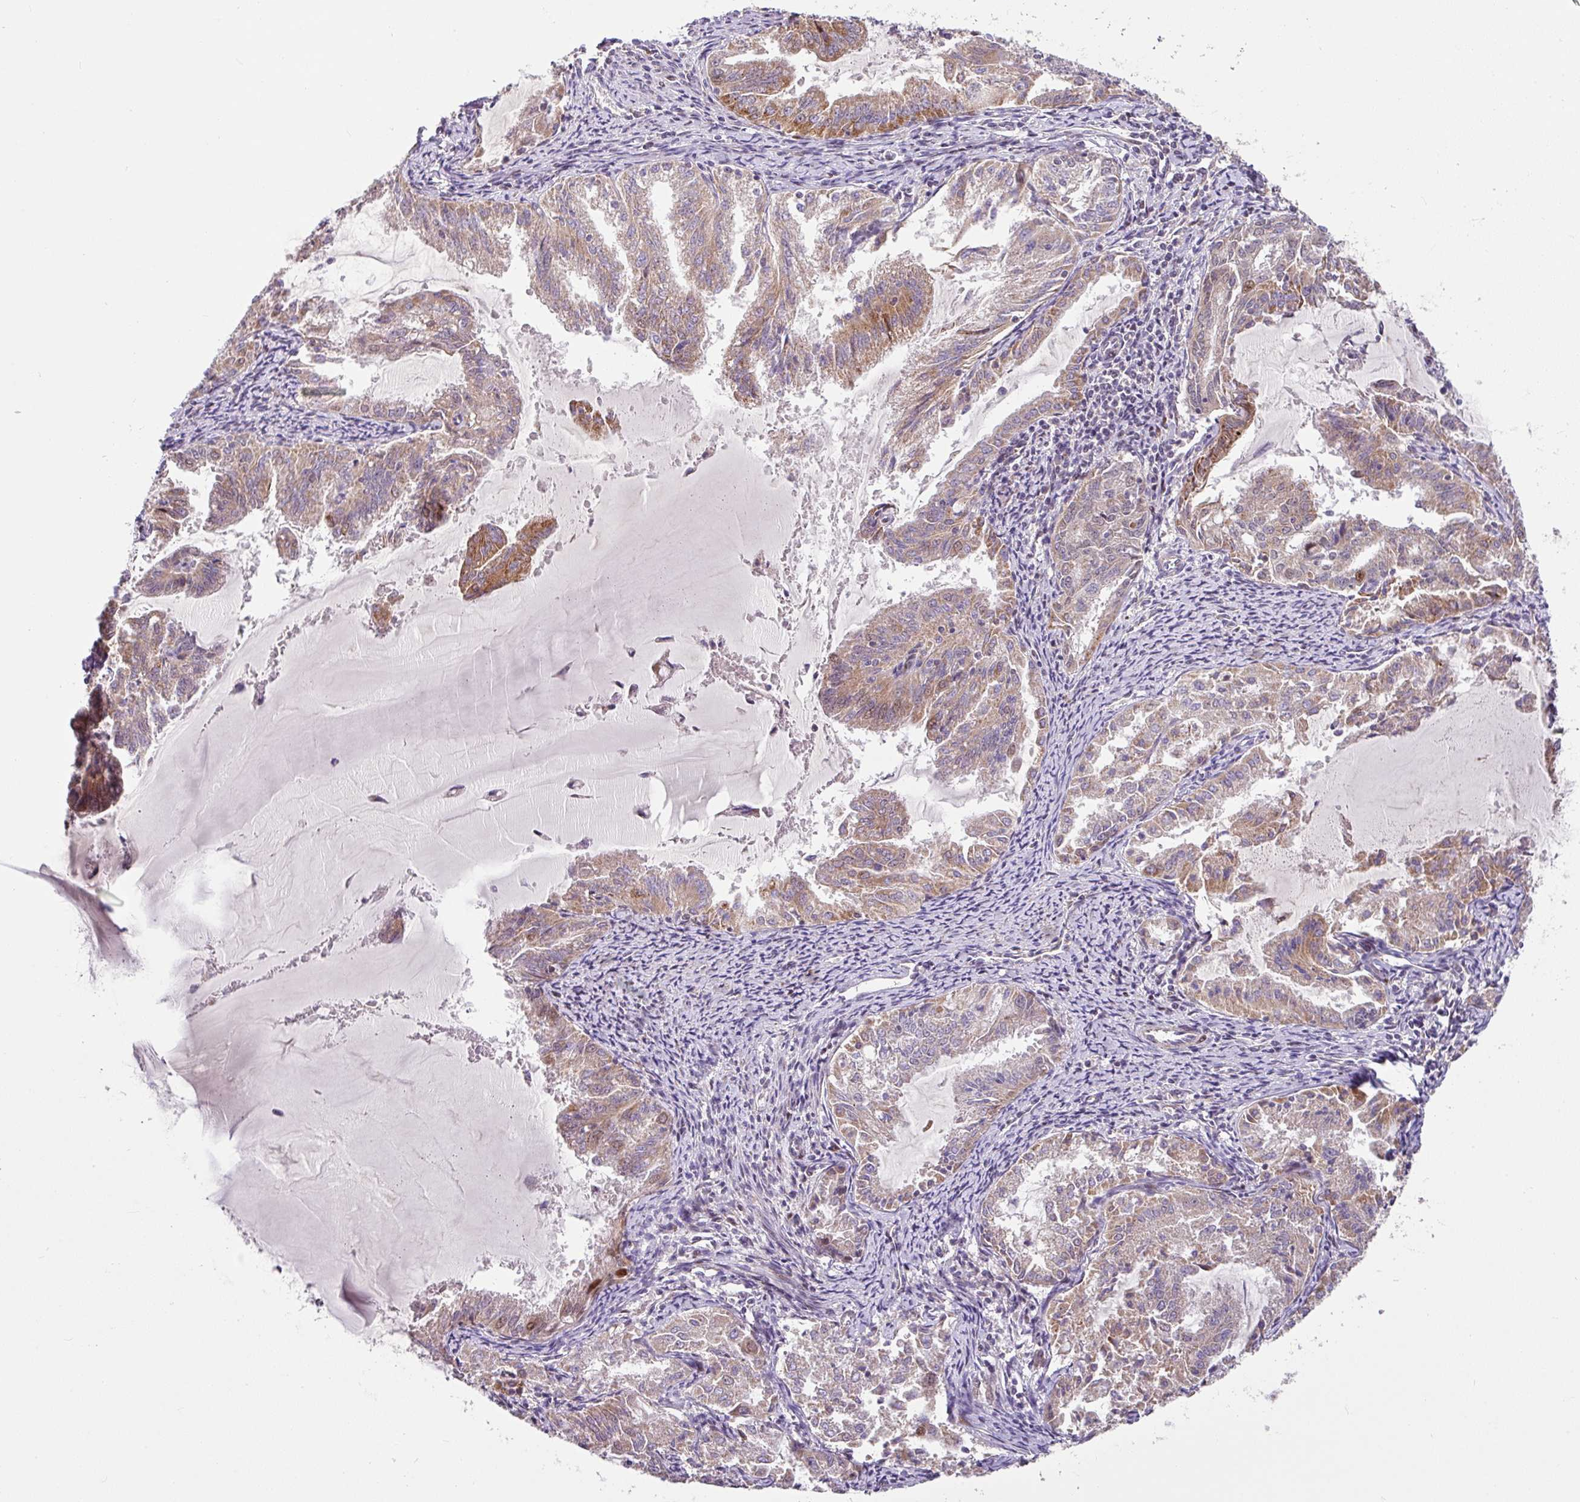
{"staining": {"intensity": "moderate", "quantity": "<25%", "location": "cytoplasmic/membranous"}, "tissue": "endometrial cancer", "cell_type": "Tumor cells", "image_type": "cancer", "snomed": [{"axis": "morphology", "description": "Adenocarcinoma, NOS"}, {"axis": "topography", "description": "Endometrium"}], "caption": "An image of endometrial cancer stained for a protein reveals moderate cytoplasmic/membranous brown staining in tumor cells. Using DAB (brown) and hematoxylin (blue) stains, captured at high magnification using brightfield microscopy.", "gene": "SARS2", "patient": {"sex": "female", "age": 70}}